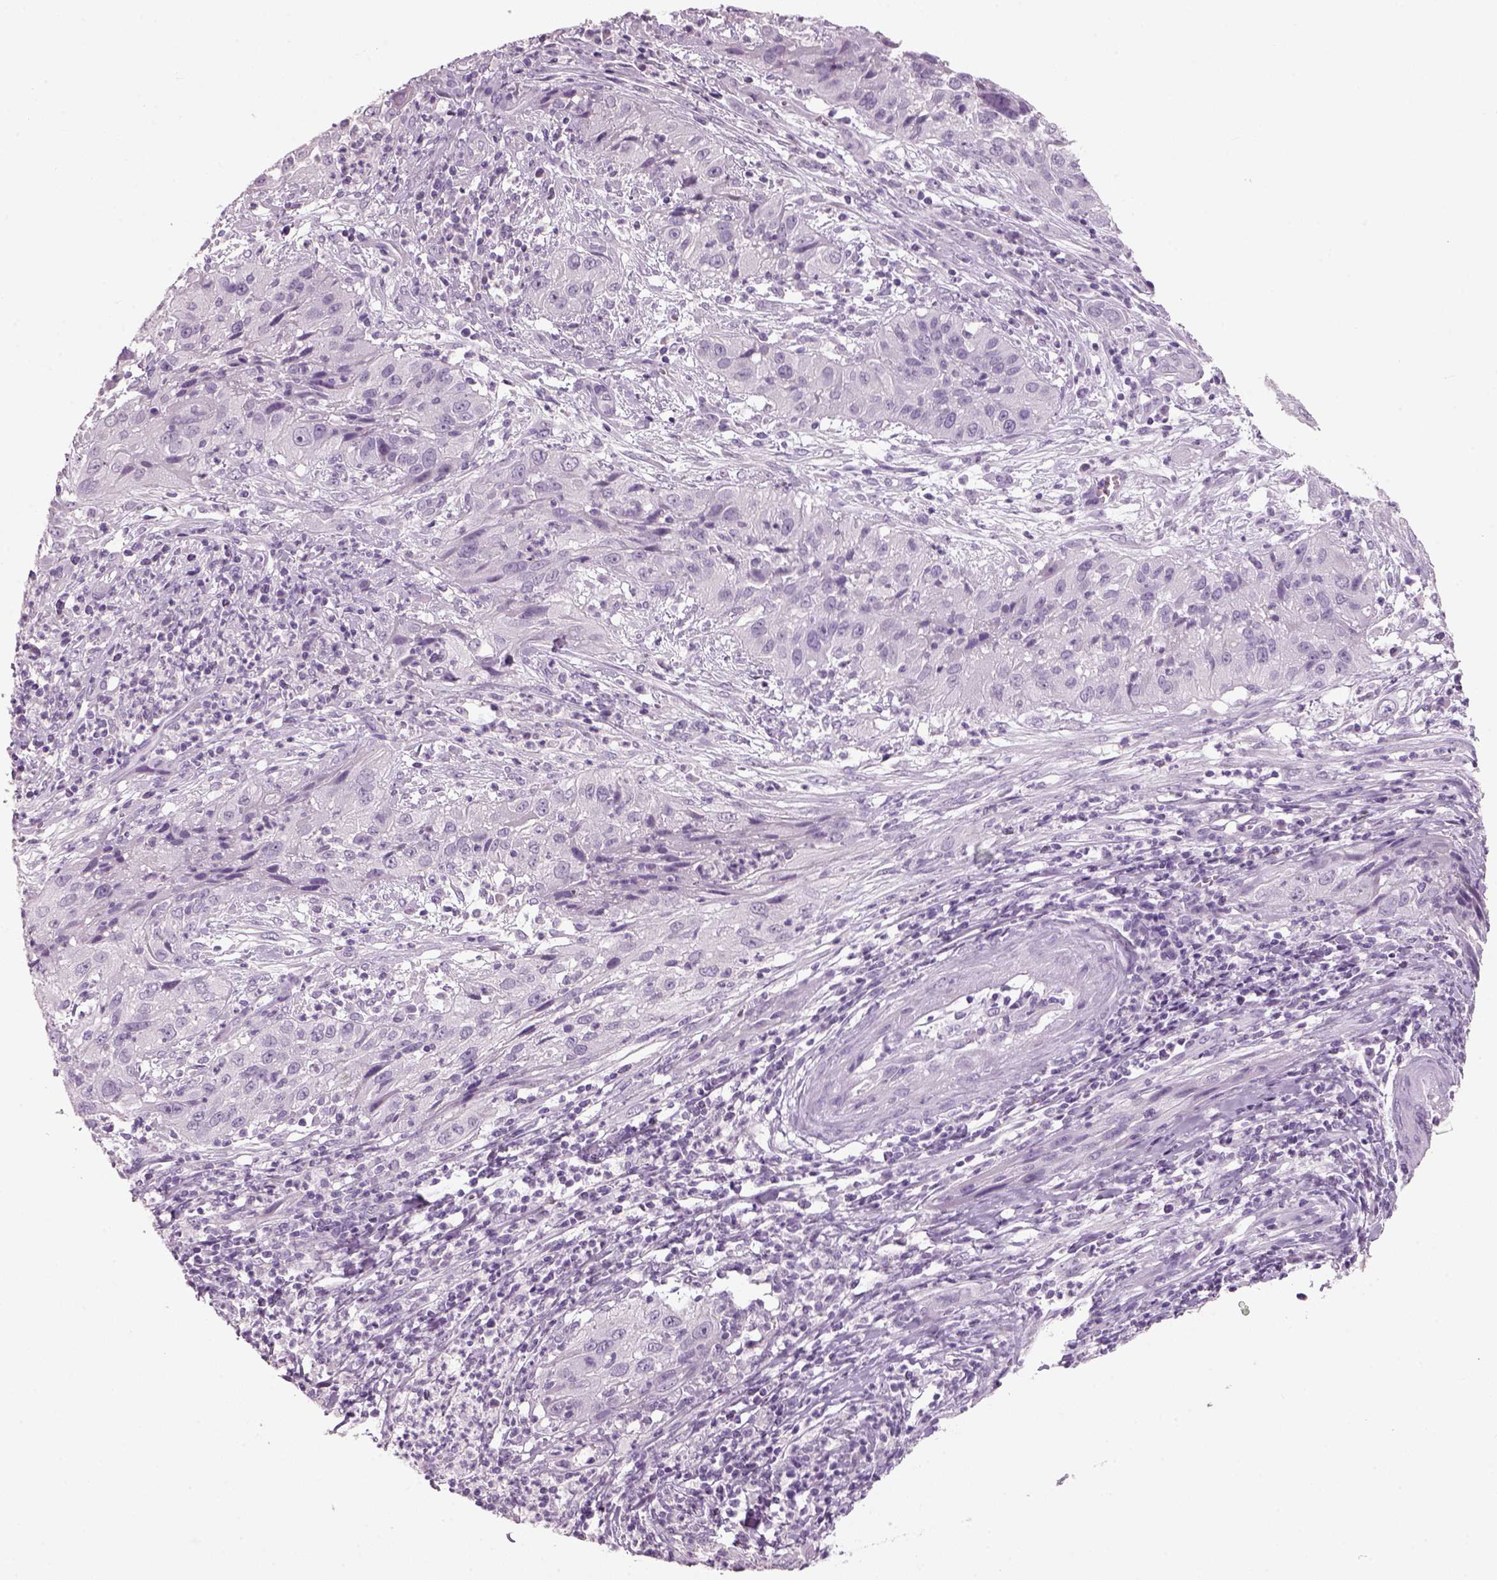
{"staining": {"intensity": "negative", "quantity": "none", "location": "none"}, "tissue": "cervical cancer", "cell_type": "Tumor cells", "image_type": "cancer", "snomed": [{"axis": "morphology", "description": "Squamous cell carcinoma, NOS"}, {"axis": "topography", "description": "Cervix"}], "caption": "Tumor cells are negative for brown protein staining in cervical cancer (squamous cell carcinoma).", "gene": "SLC6A2", "patient": {"sex": "female", "age": 32}}